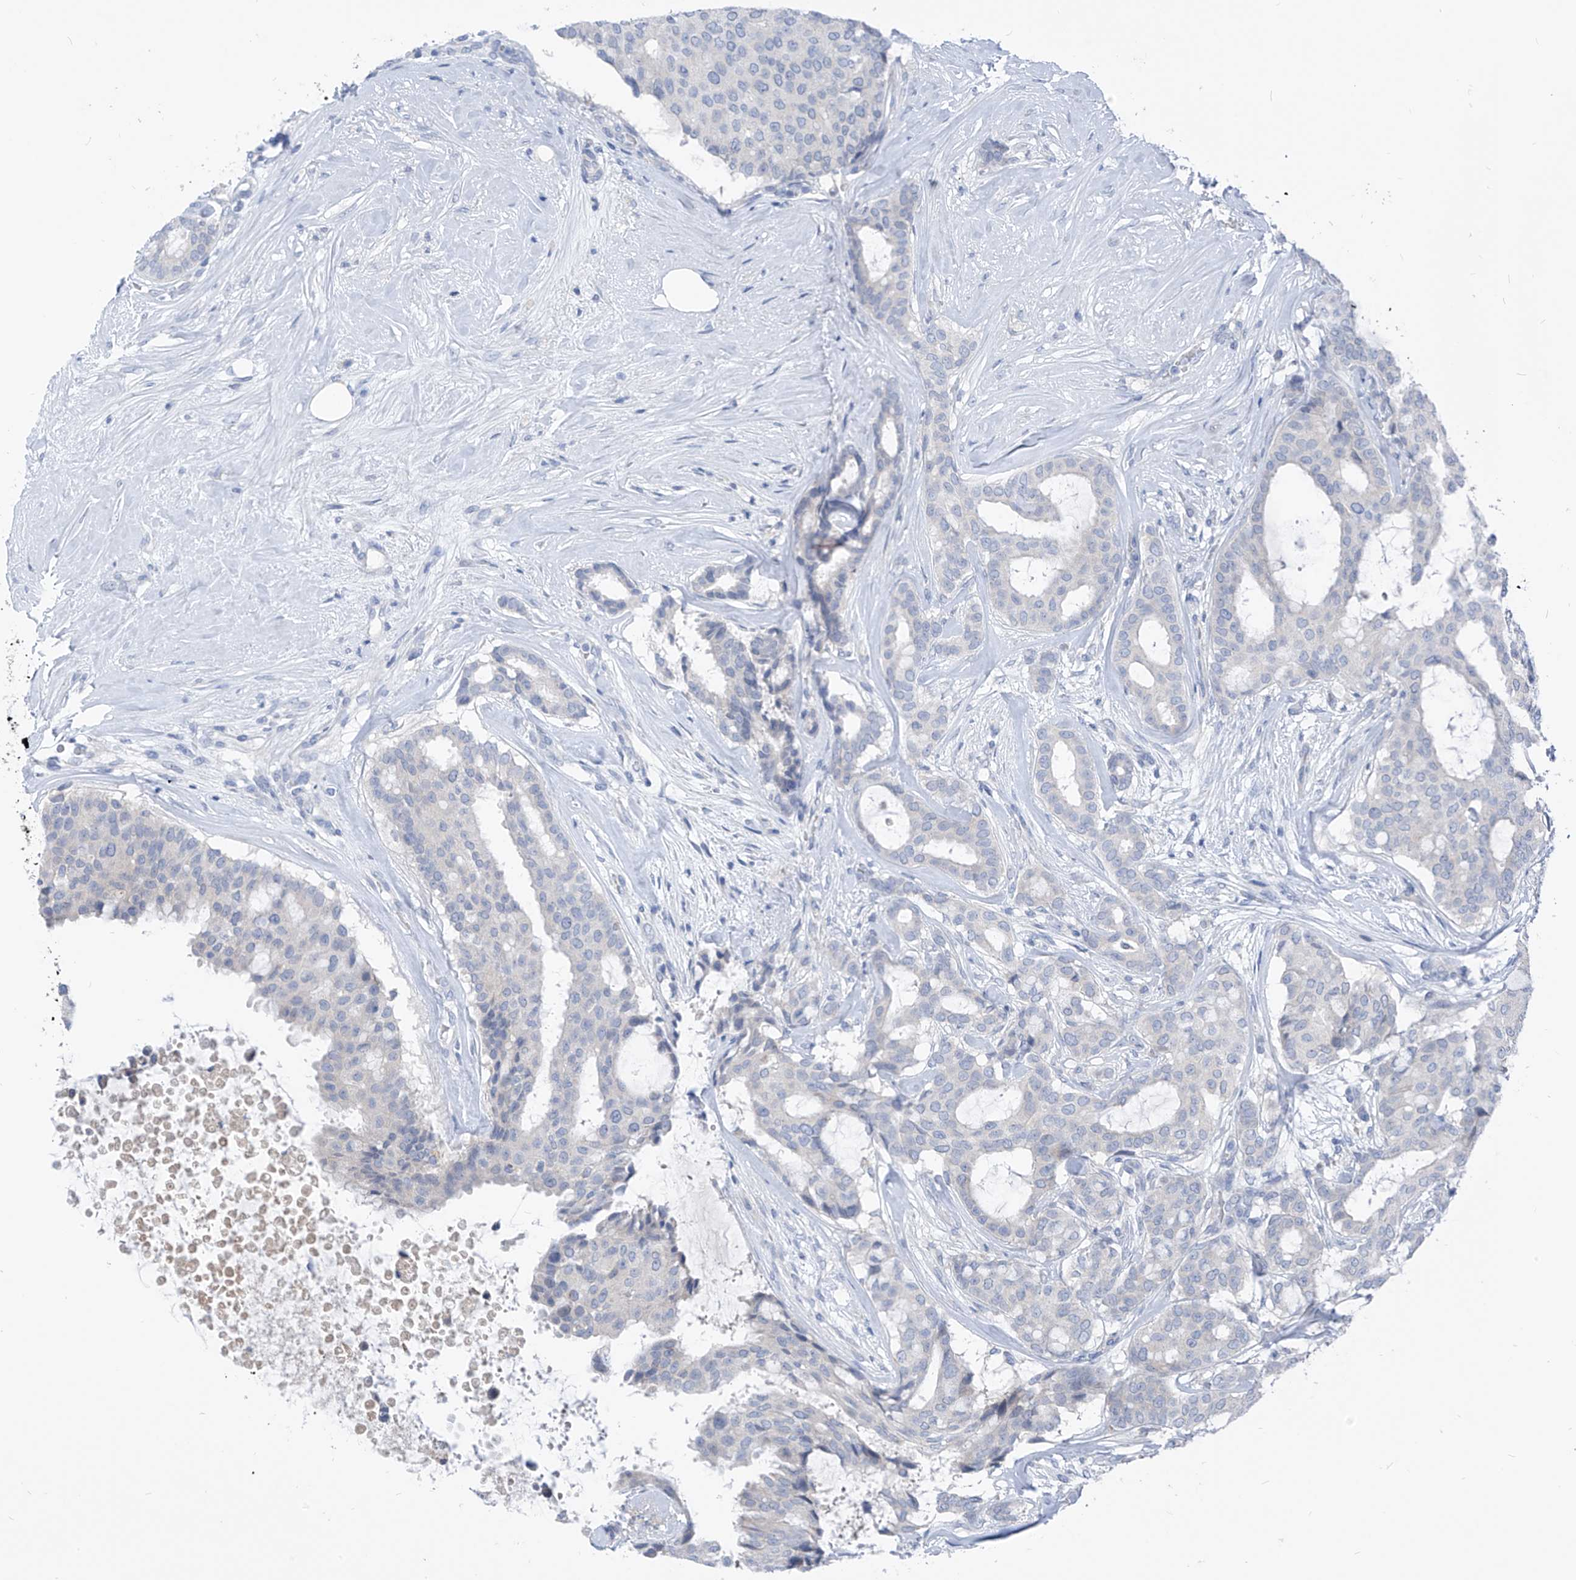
{"staining": {"intensity": "negative", "quantity": "none", "location": "none"}, "tissue": "breast cancer", "cell_type": "Tumor cells", "image_type": "cancer", "snomed": [{"axis": "morphology", "description": "Duct carcinoma"}, {"axis": "topography", "description": "Breast"}], "caption": "Immunohistochemistry of breast cancer (intraductal carcinoma) exhibits no expression in tumor cells.", "gene": "LDAH", "patient": {"sex": "female", "age": 75}}